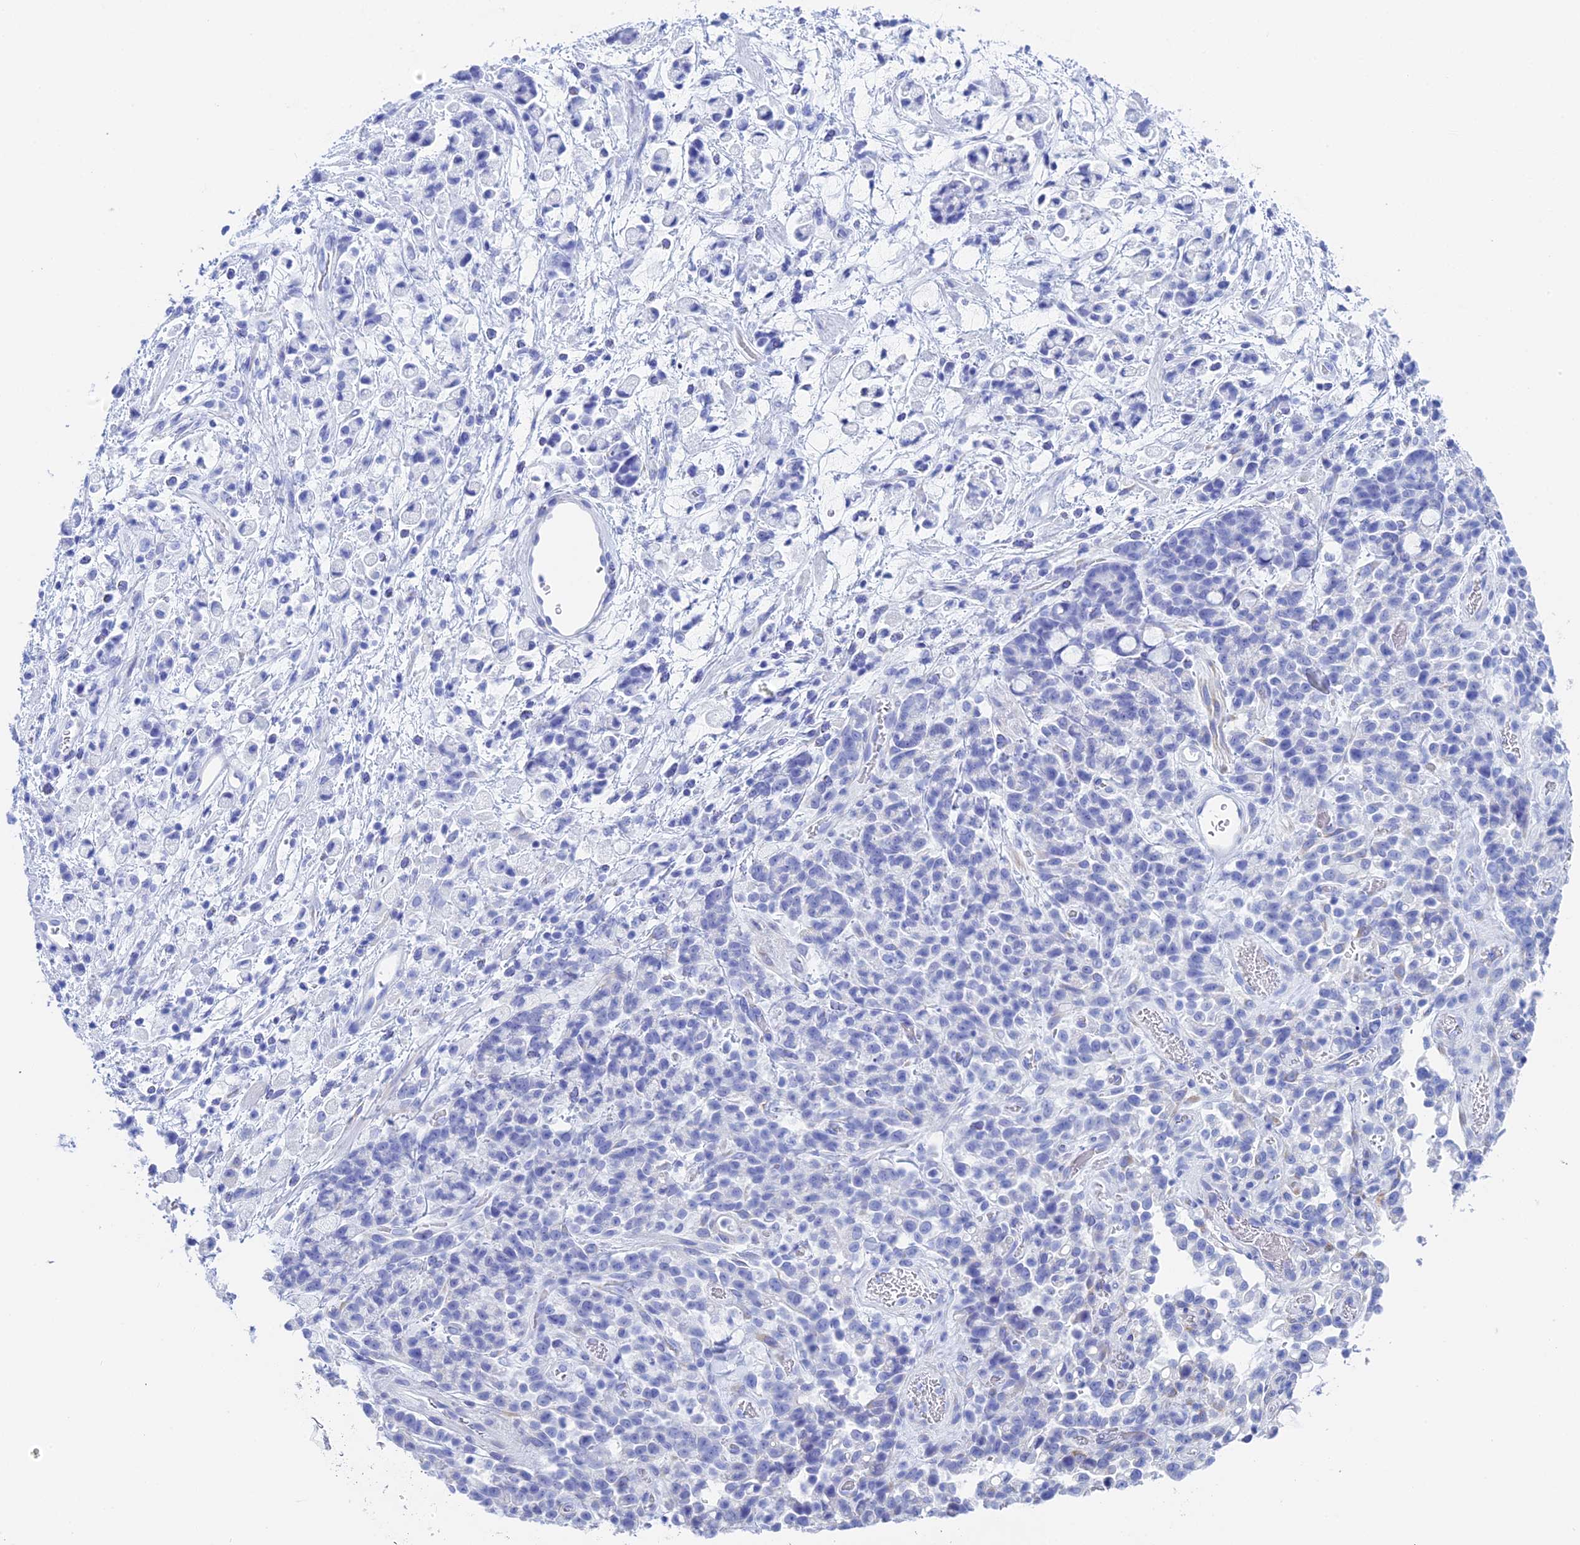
{"staining": {"intensity": "negative", "quantity": "none", "location": "none"}, "tissue": "stomach cancer", "cell_type": "Tumor cells", "image_type": "cancer", "snomed": [{"axis": "morphology", "description": "Adenocarcinoma, NOS"}, {"axis": "topography", "description": "Stomach"}], "caption": "IHC micrograph of neoplastic tissue: human adenocarcinoma (stomach) stained with DAB (3,3'-diaminobenzidine) displays no significant protein staining in tumor cells.", "gene": "TEX101", "patient": {"sex": "female", "age": 60}}